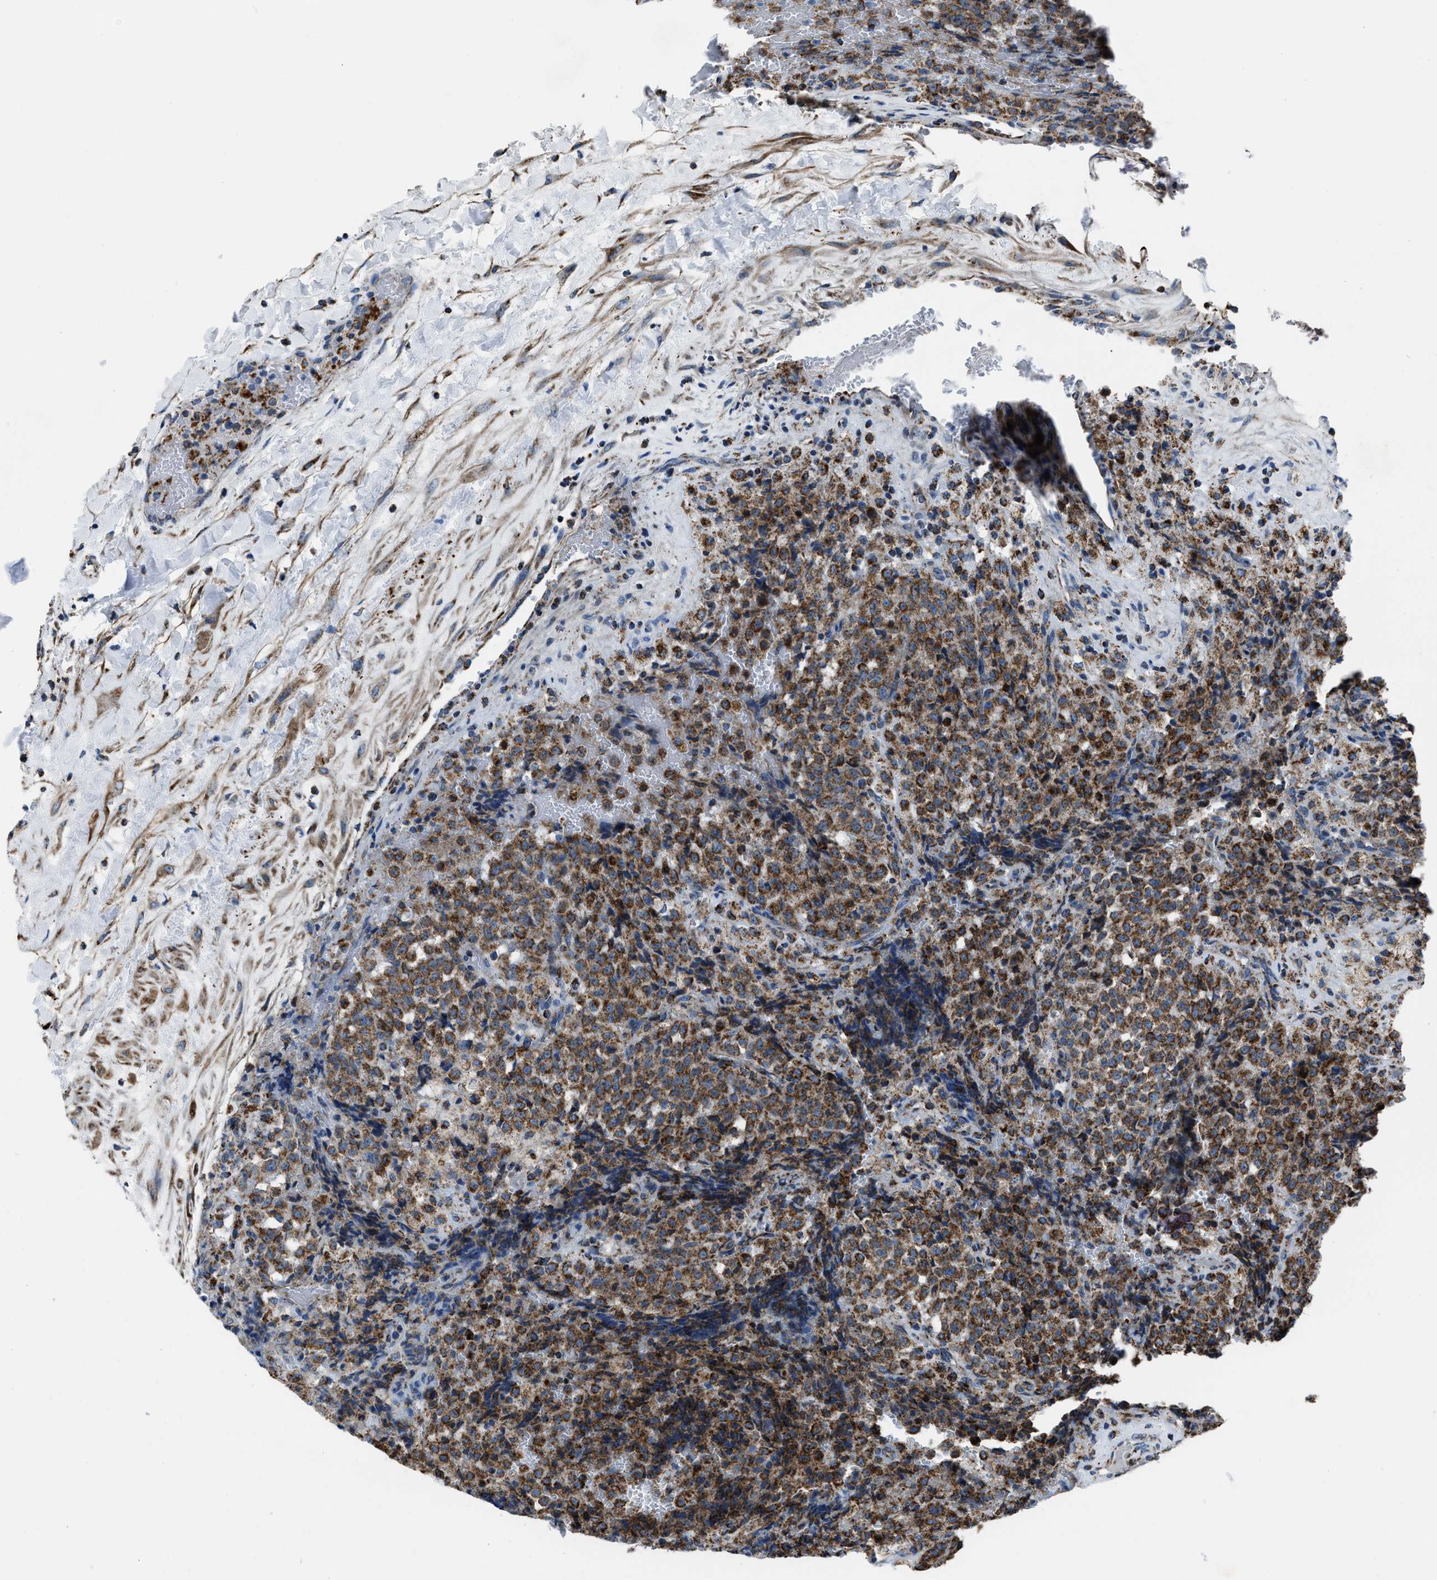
{"staining": {"intensity": "moderate", "quantity": ">75%", "location": "cytoplasmic/membranous"}, "tissue": "testis cancer", "cell_type": "Tumor cells", "image_type": "cancer", "snomed": [{"axis": "morphology", "description": "Seminoma, NOS"}, {"axis": "topography", "description": "Testis"}], "caption": "Testis cancer (seminoma) stained for a protein (brown) exhibits moderate cytoplasmic/membranous positive staining in about >75% of tumor cells.", "gene": "NSD3", "patient": {"sex": "male", "age": 59}}